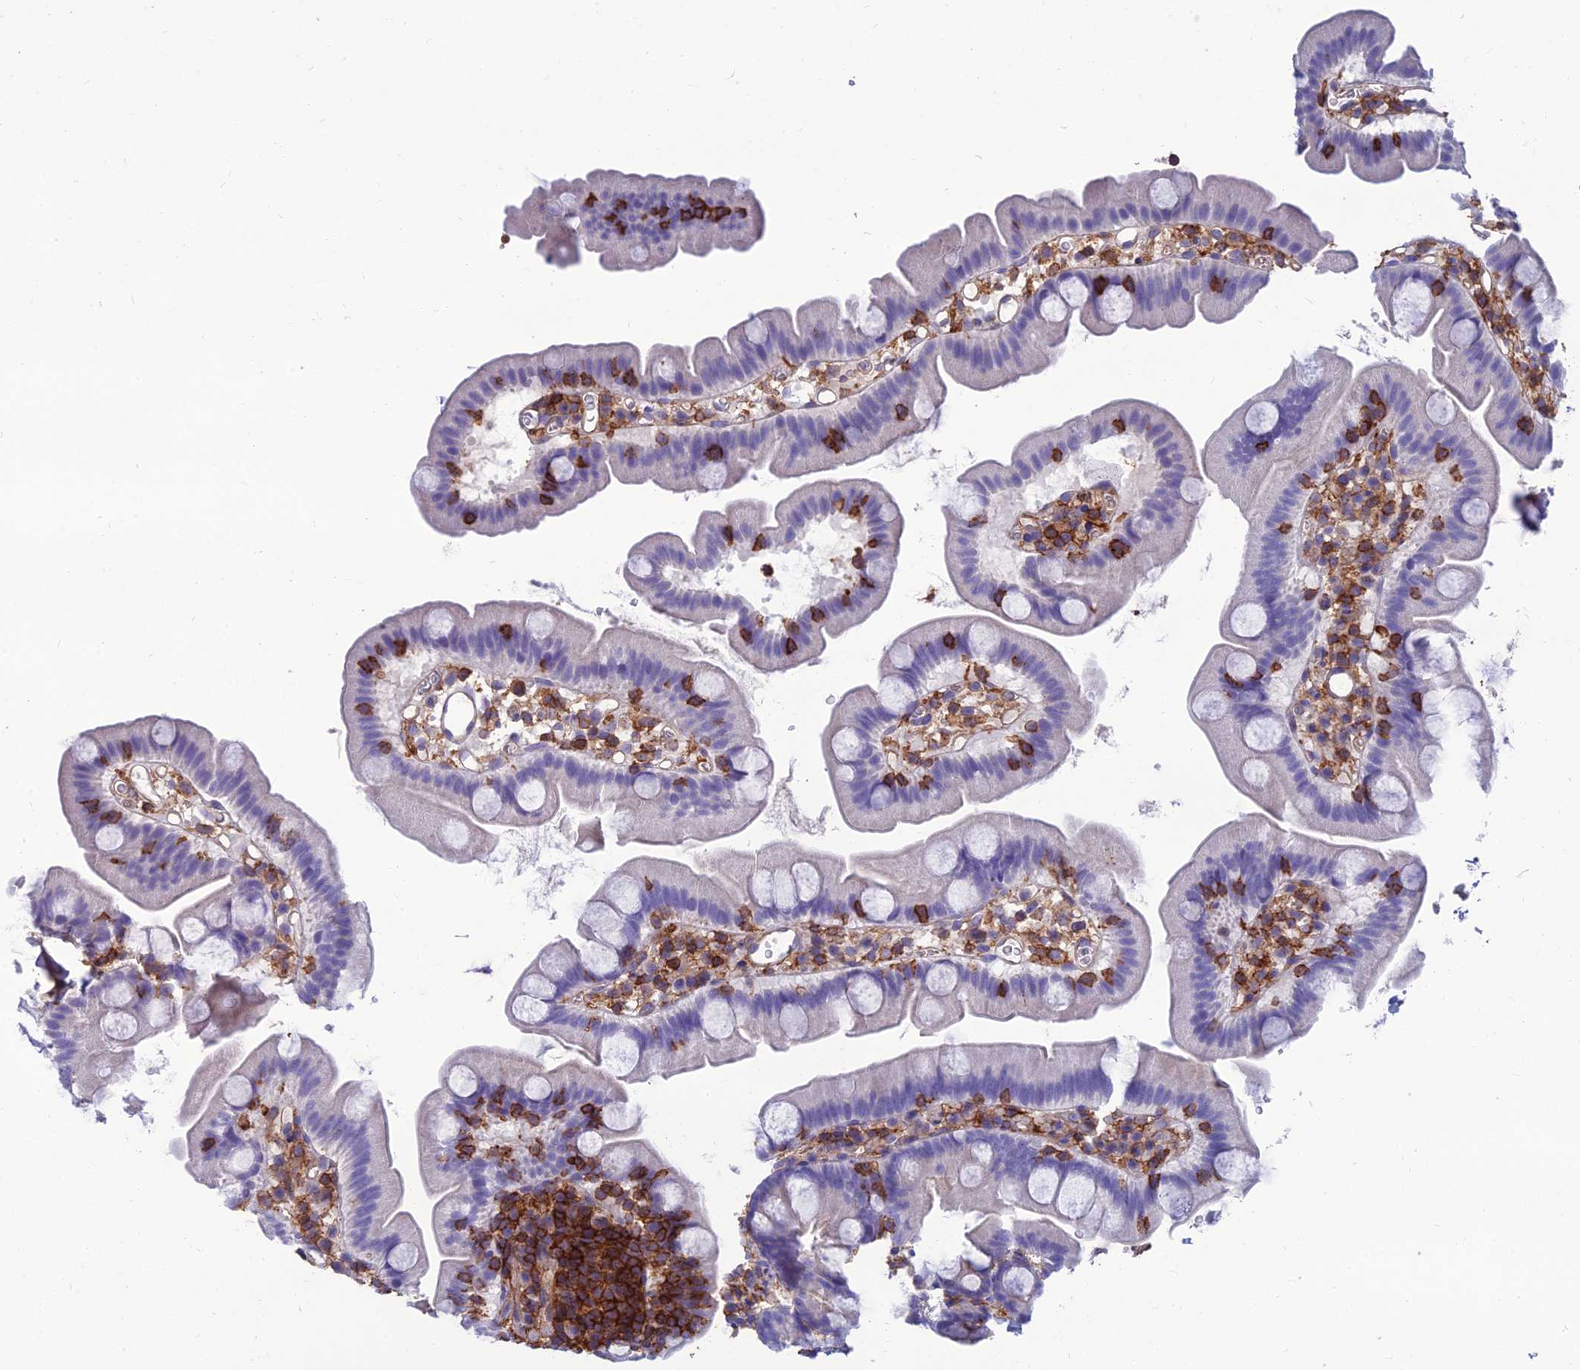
{"staining": {"intensity": "negative", "quantity": "none", "location": "none"}, "tissue": "small intestine", "cell_type": "Glandular cells", "image_type": "normal", "snomed": [{"axis": "morphology", "description": "Normal tissue, NOS"}, {"axis": "topography", "description": "Small intestine"}], "caption": "The image reveals no significant positivity in glandular cells of small intestine.", "gene": "PPP1R18", "patient": {"sex": "female", "age": 68}}